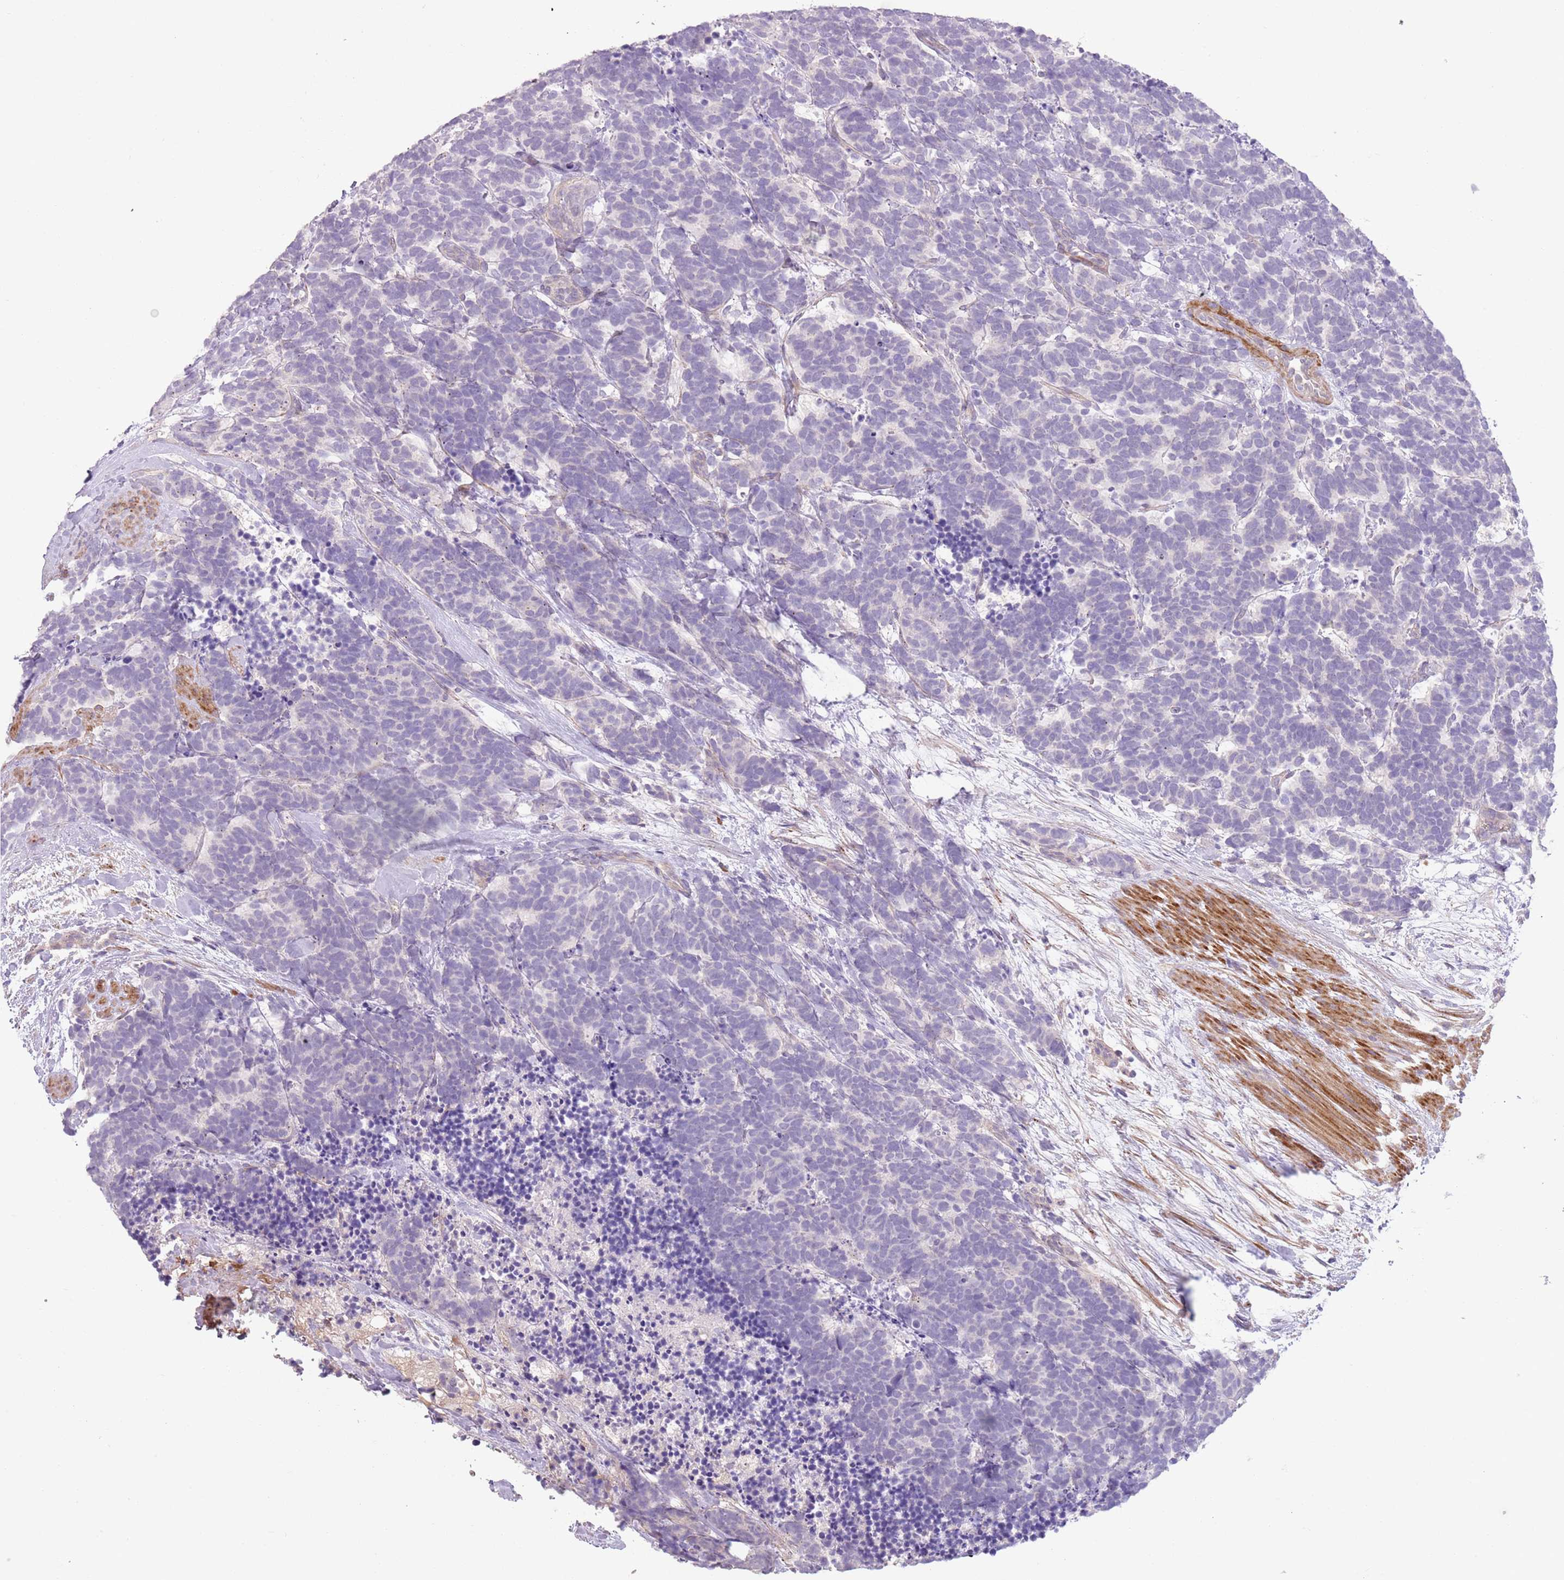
{"staining": {"intensity": "negative", "quantity": "none", "location": "none"}, "tissue": "carcinoid", "cell_type": "Tumor cells", "image_type": "cancer", "snomed": [{"axis": "morphology", "description": "Carcinoma, NOS"}, {"axis": "morphology", "description": "Carcinoid, malignant, NOS"}, {"axis": "topography", "description": "Prostate"}], "caption": "An image of carcinoid (malignant) stained for a protein demonstrates no brown staining in tumor cells. (Brightfield microscopy of DAB immunohistochemistry at high magnification).", "gene": "TINAGL1", "patient": {"sex": "male", "age": 57}}